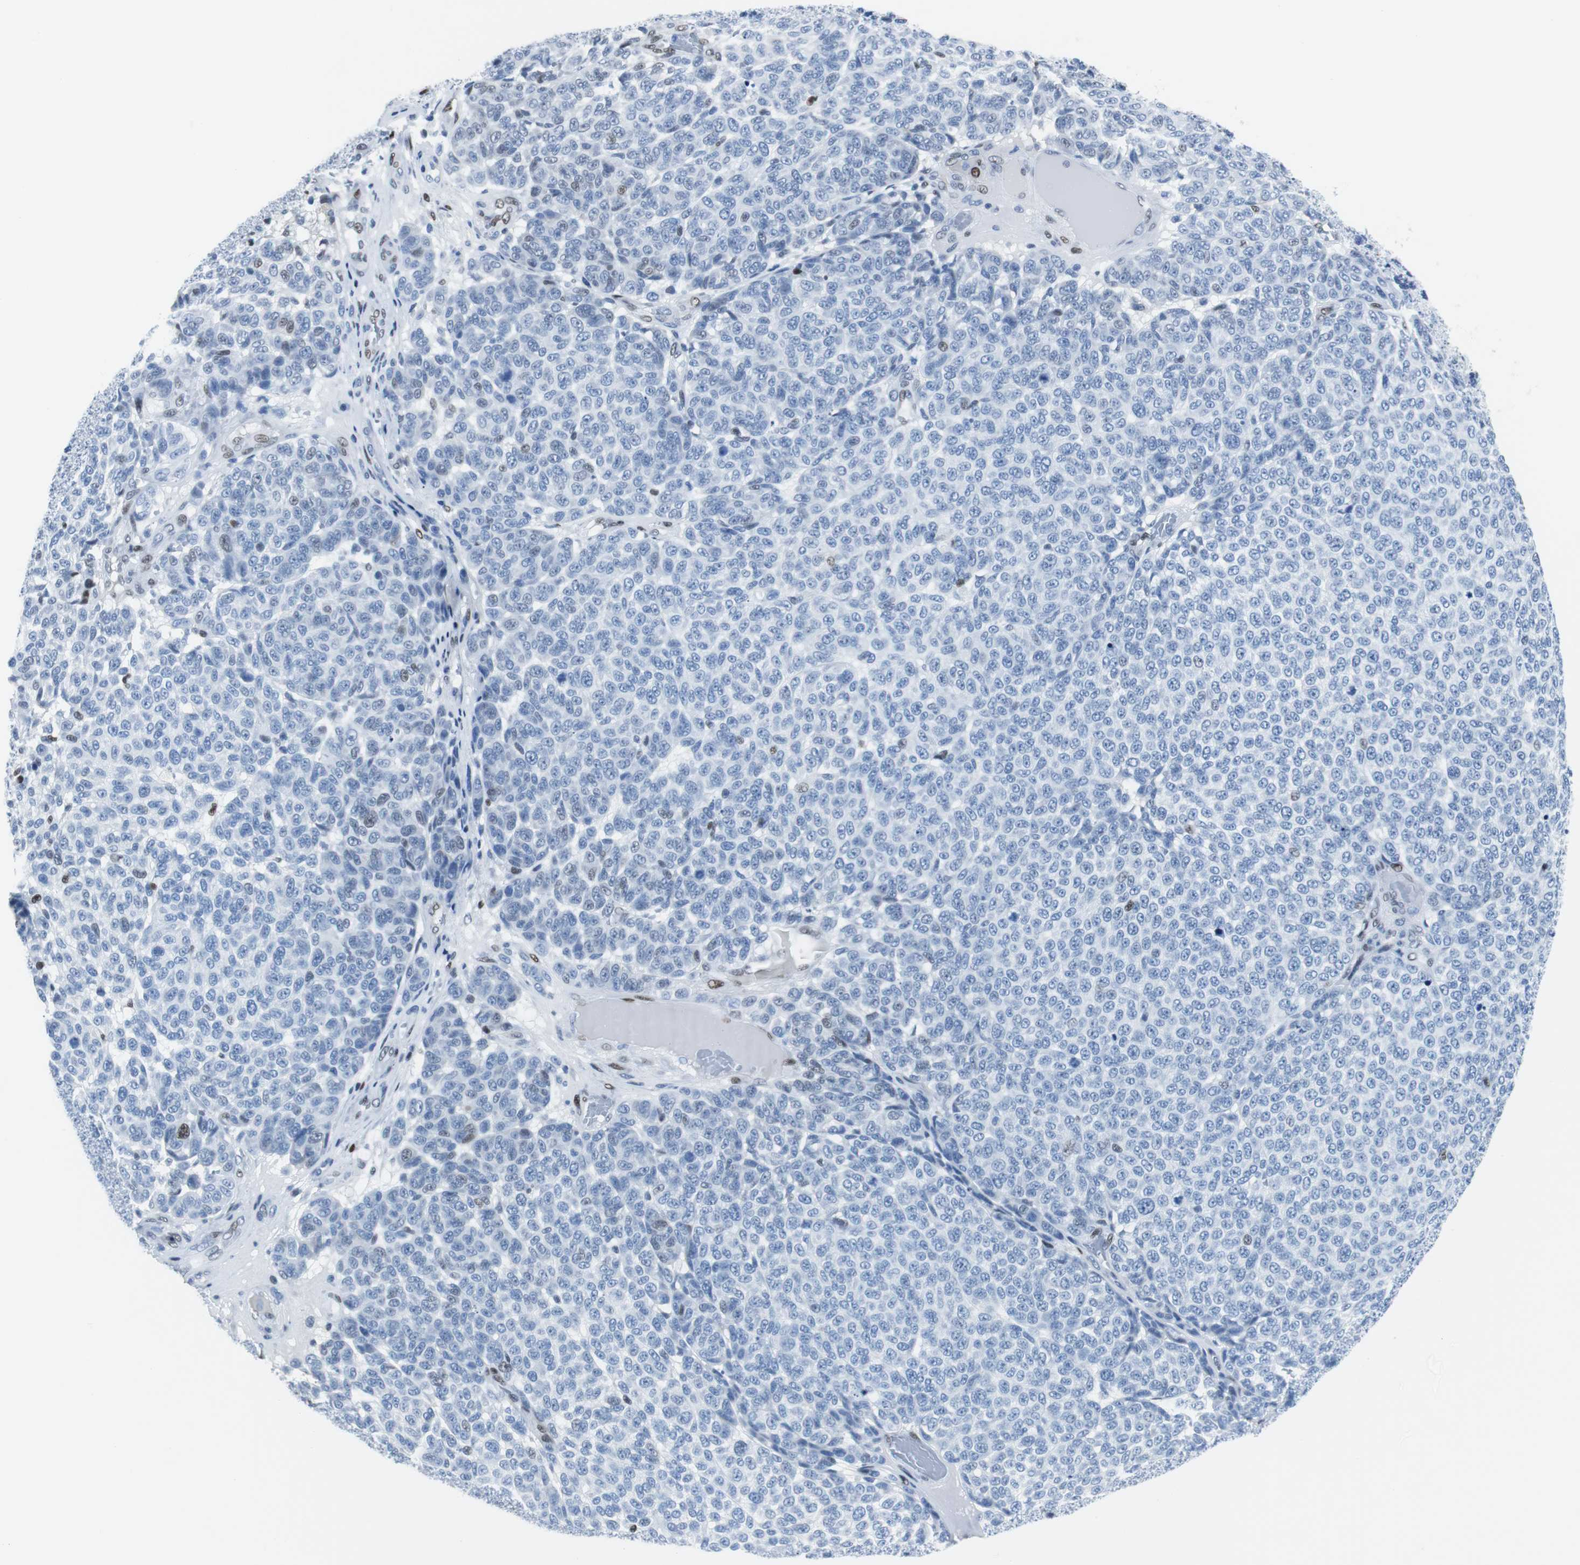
{"staining": {"intensity": "negative", "quantity": "none", "location": "none"}, "tissue": "melanoma", "cell_type": "Tumor cells", "image_type": "cancer", "snomed": [{"axis": "morphology", "description": "Malignant melanoma, NOS"}, {"axis": "topography", "description": "Skin"}], "caption": "DAB immunohistochemical staining of human malignant melanoma shows no significant positivity in tumor cells.", "gene": "JUN", "patient": {"sex": "male", "age": 59}}